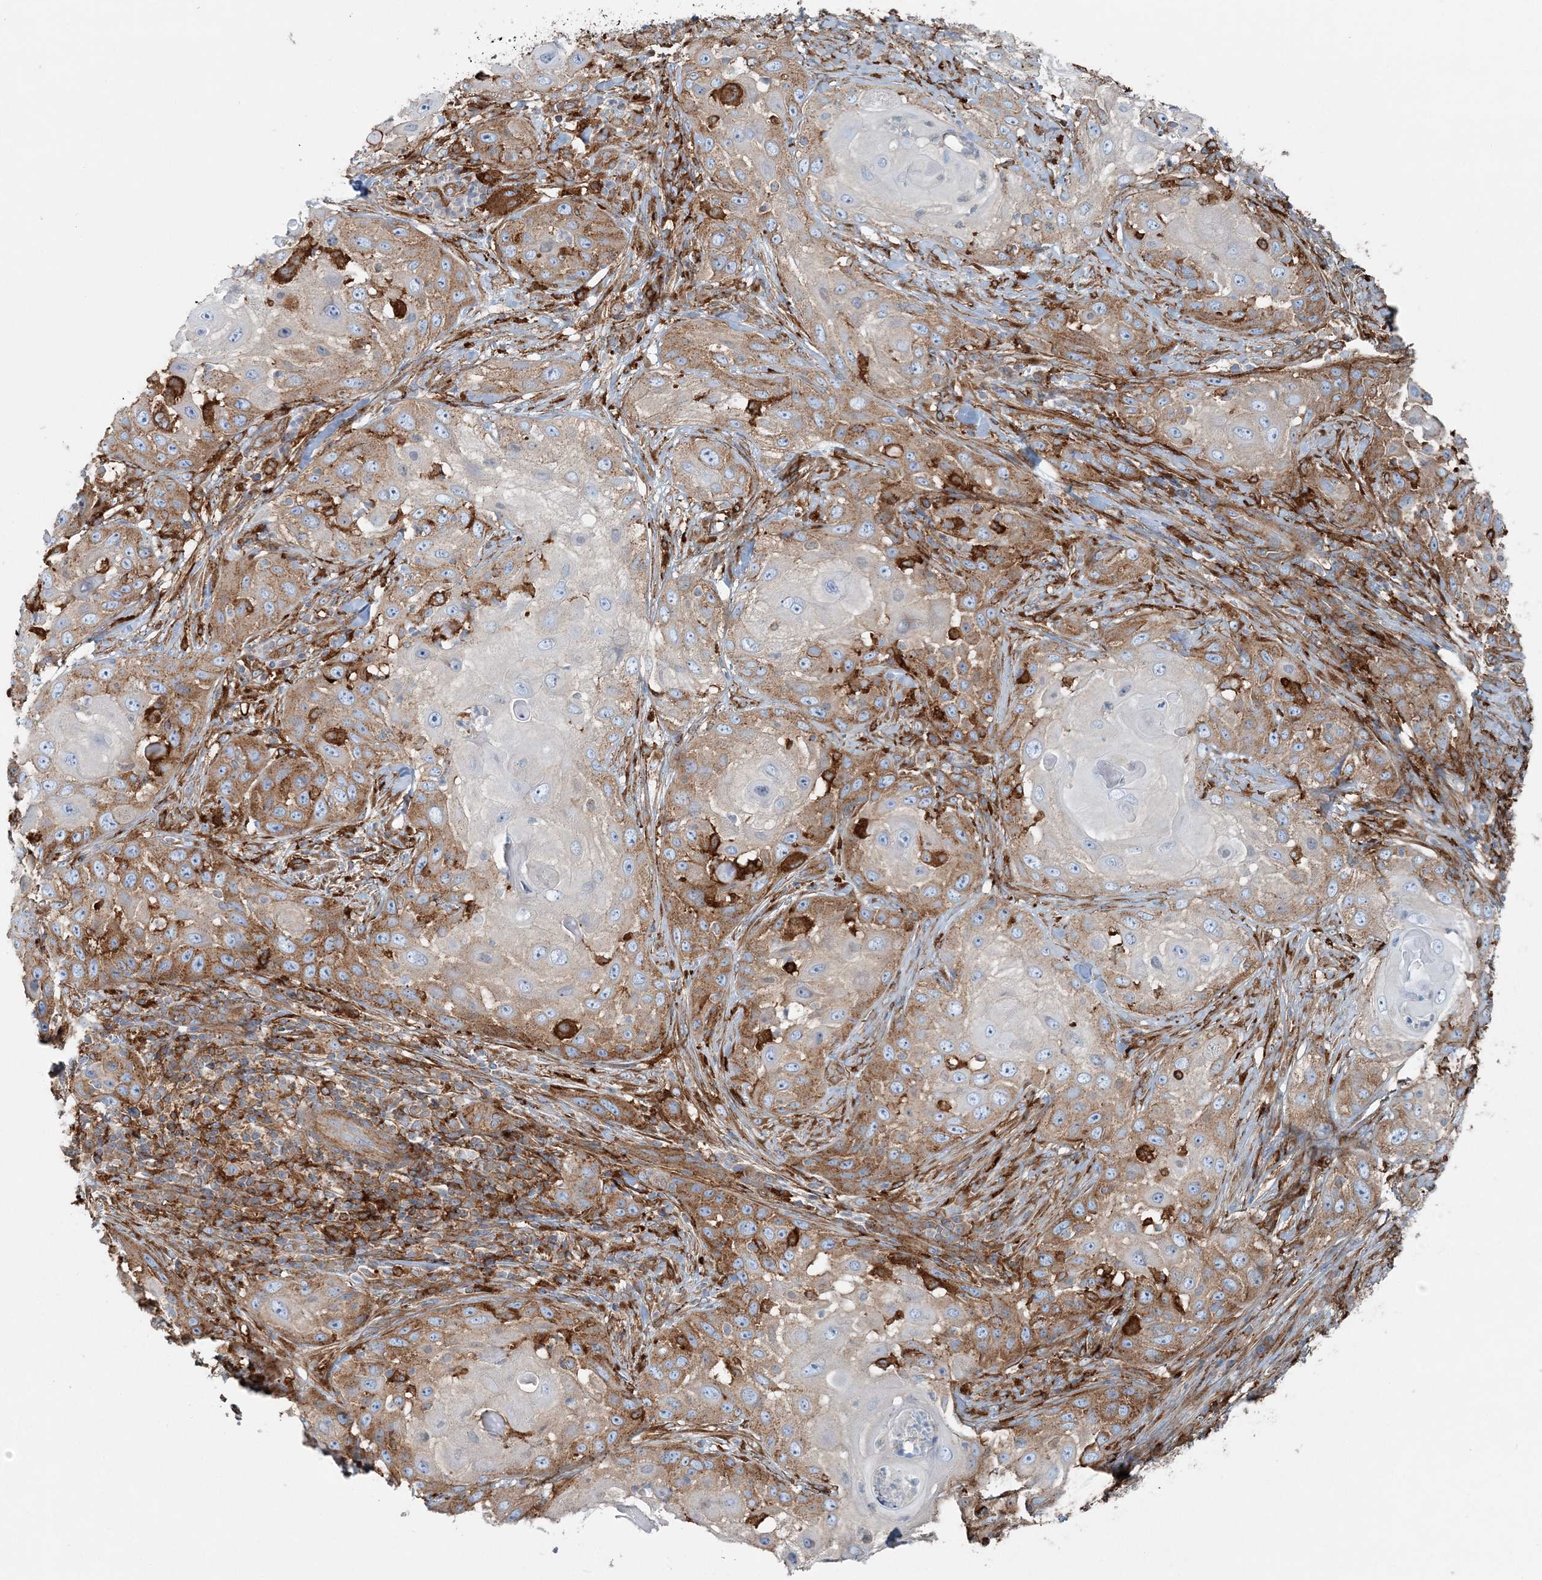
{"staining": {"intensity": "moderate", "quantity": "25%-75%", "location": "cytoplasmic/membranous"}, "tissue": "skin cancer", "cell_type": "Tumor cells", "image_type": "cancer", "snomed": [{"axis": "morphology", "description": "Squamous cell carcinoma, NOS"}, {"axis": "topography", "description": "Skin"}], "caption": "Immunohistochemical staining of skin cancer exhibits moderate cytoplasmic/membranous protein staining in approximately 25%-75% of tumor cells.", "gene": "SNX2", "patient": {"sex": "female", "age": 44}}